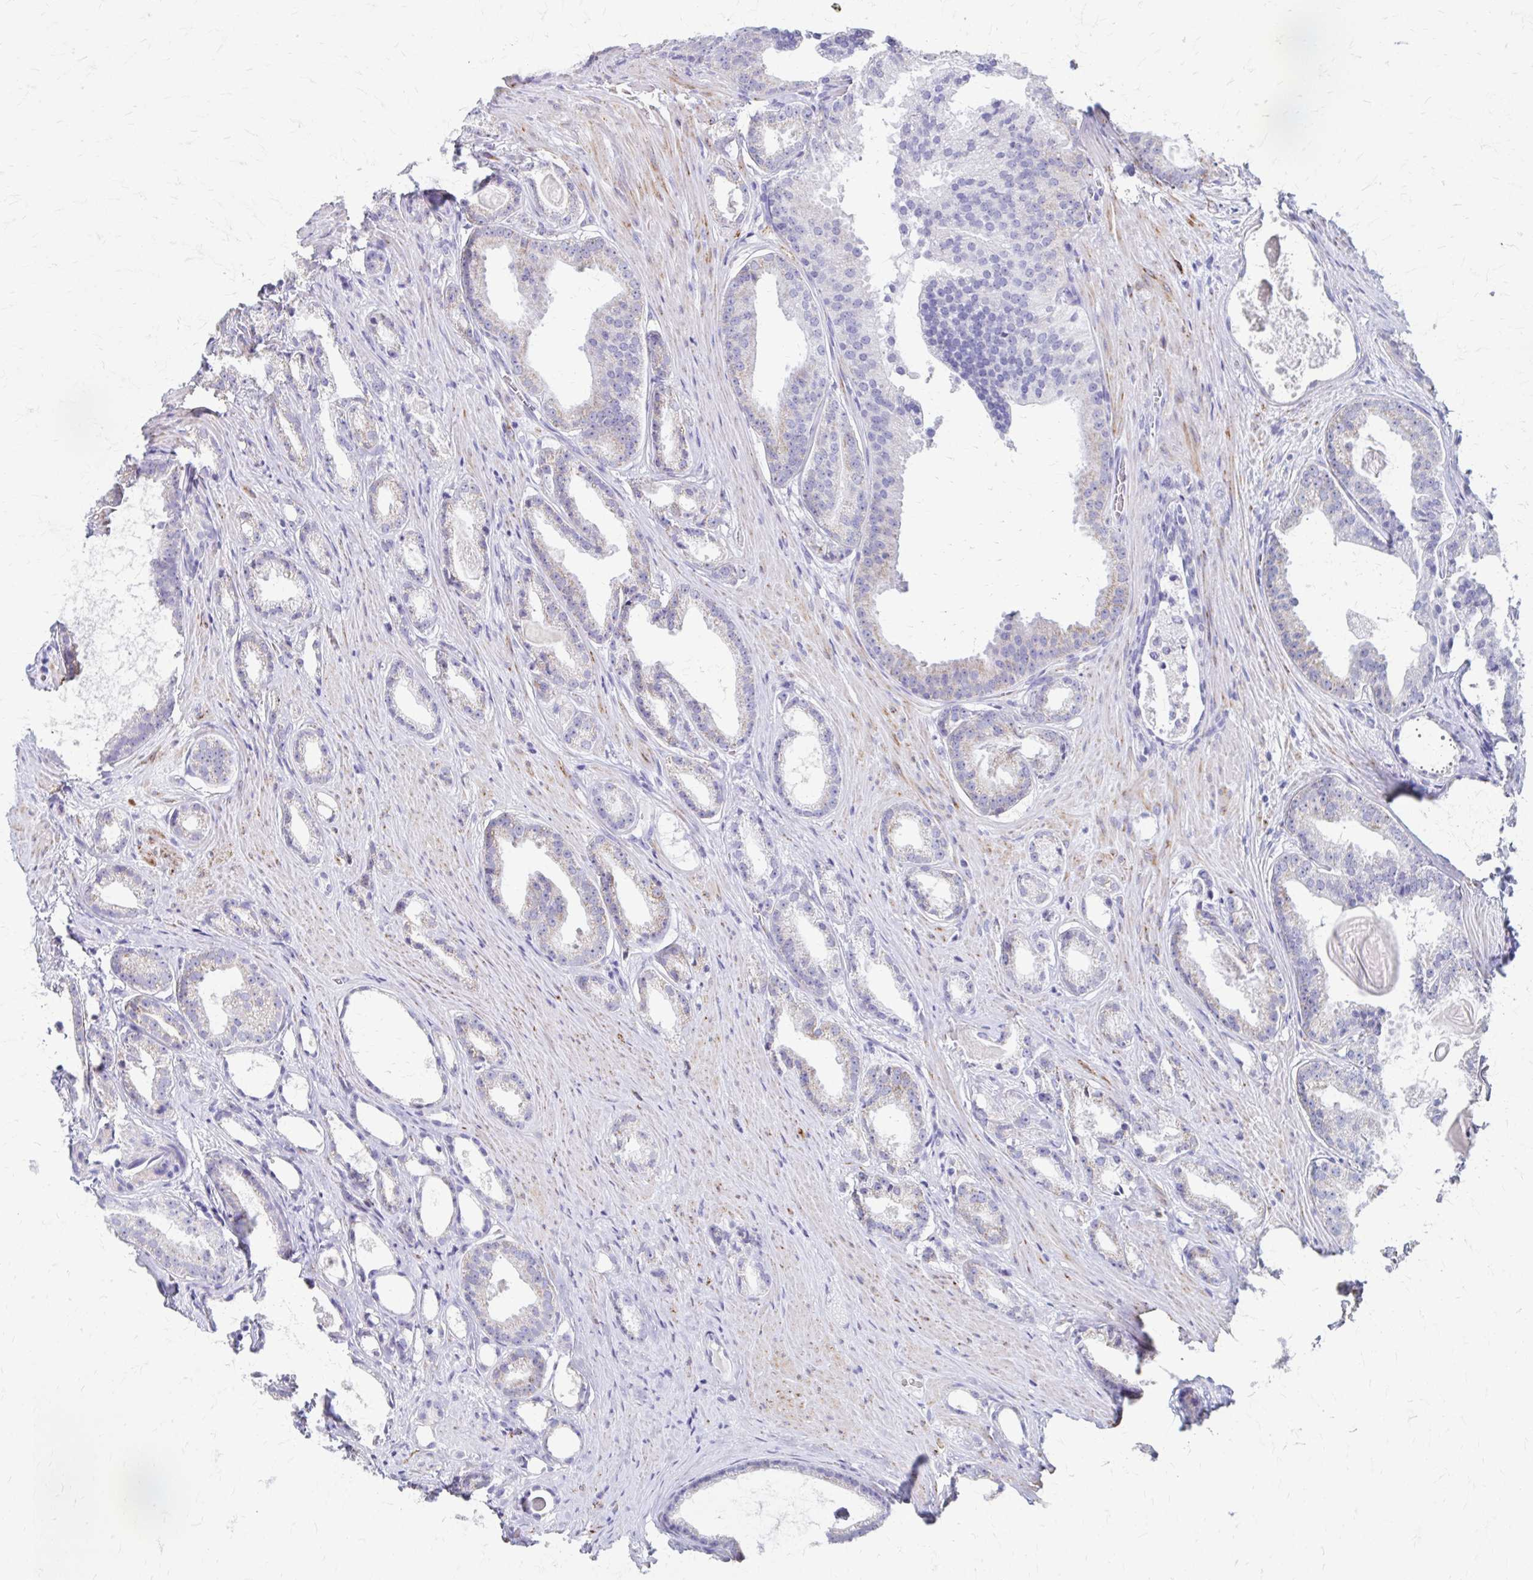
{"staining": {"intensity": "weak", "quantity": ">75%", "location": "cytoplasmic/membranous"}, "tissue": "prostate cancer", "cell_type": "Tumor cells", "image_type": "cancer", "snomed": [{"axis": "morphology", "description": "Adenocarcinoma, Low grade"}, {"axis": "topography", "description": "Prostate"}], "caption": "IHC photomicrograph of human prostate cancer stained for a protein (brown), which displays low levels of weak cytoplasmic/membranous expression in approximately >75% of tumor cells.", "gene": "ZSCAN5B", "patient": {"sex": "male", "age": 65}}